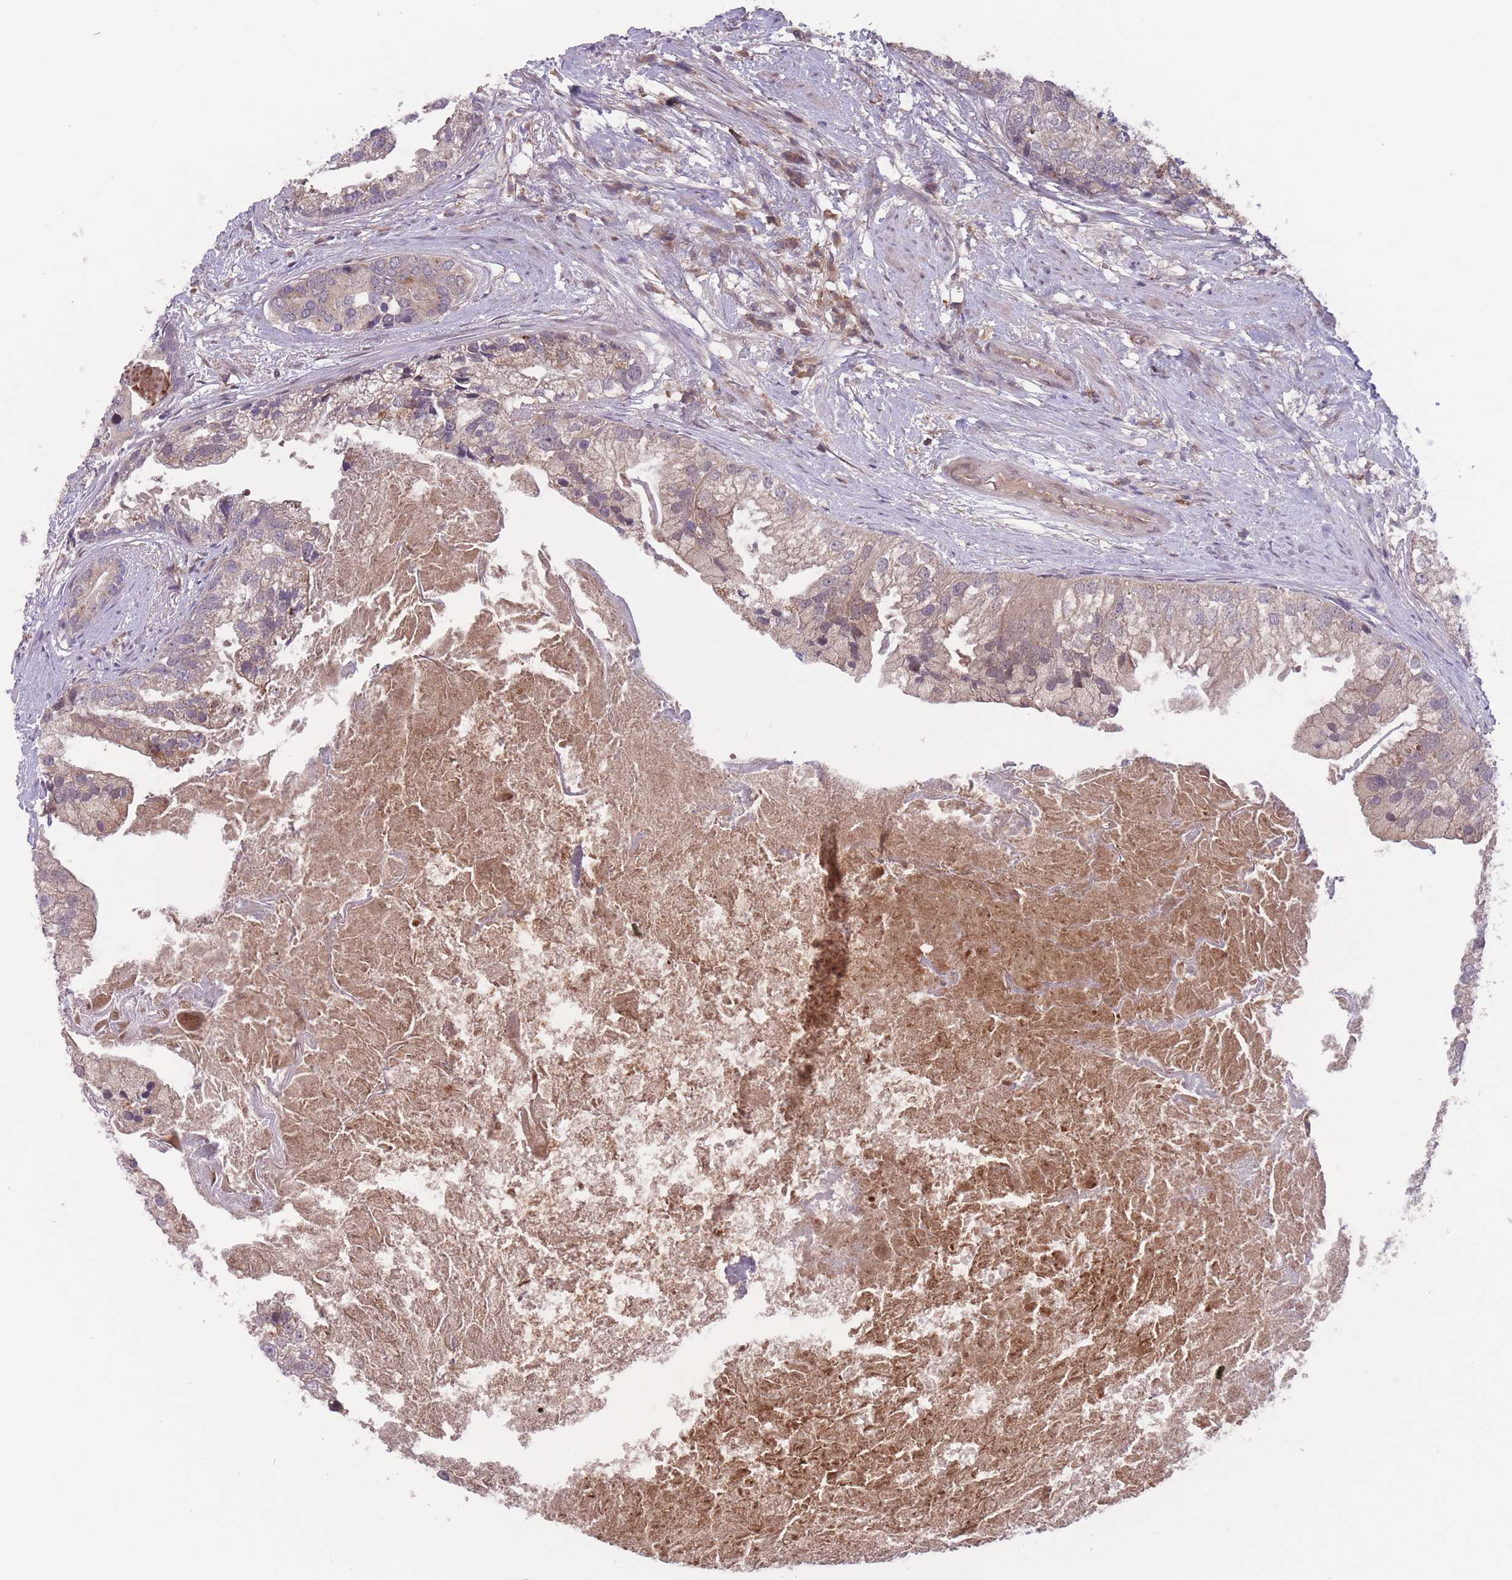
{"staining": {"intensity": "weak", "quantity": "<25%", "location": "cytoplasmic/membranous"}, "tissue": "prostate cancer", "cell_type": "Tumor cells", "image_type": "cancer", "snomed": [{"axis": "morphology", "description": "Adenocarcinoma, High grade"}, {"axis": "topography", "description": "Prostate"}], "caption": "This is an immunohistochemistry (IHC) photomicrograph of human prostate cancer (adenocarcinoma (high-grade)). There is no staining in tumor cells.", "gene": "SECTM1", "patient": {"sex": "male", "age": 62}}